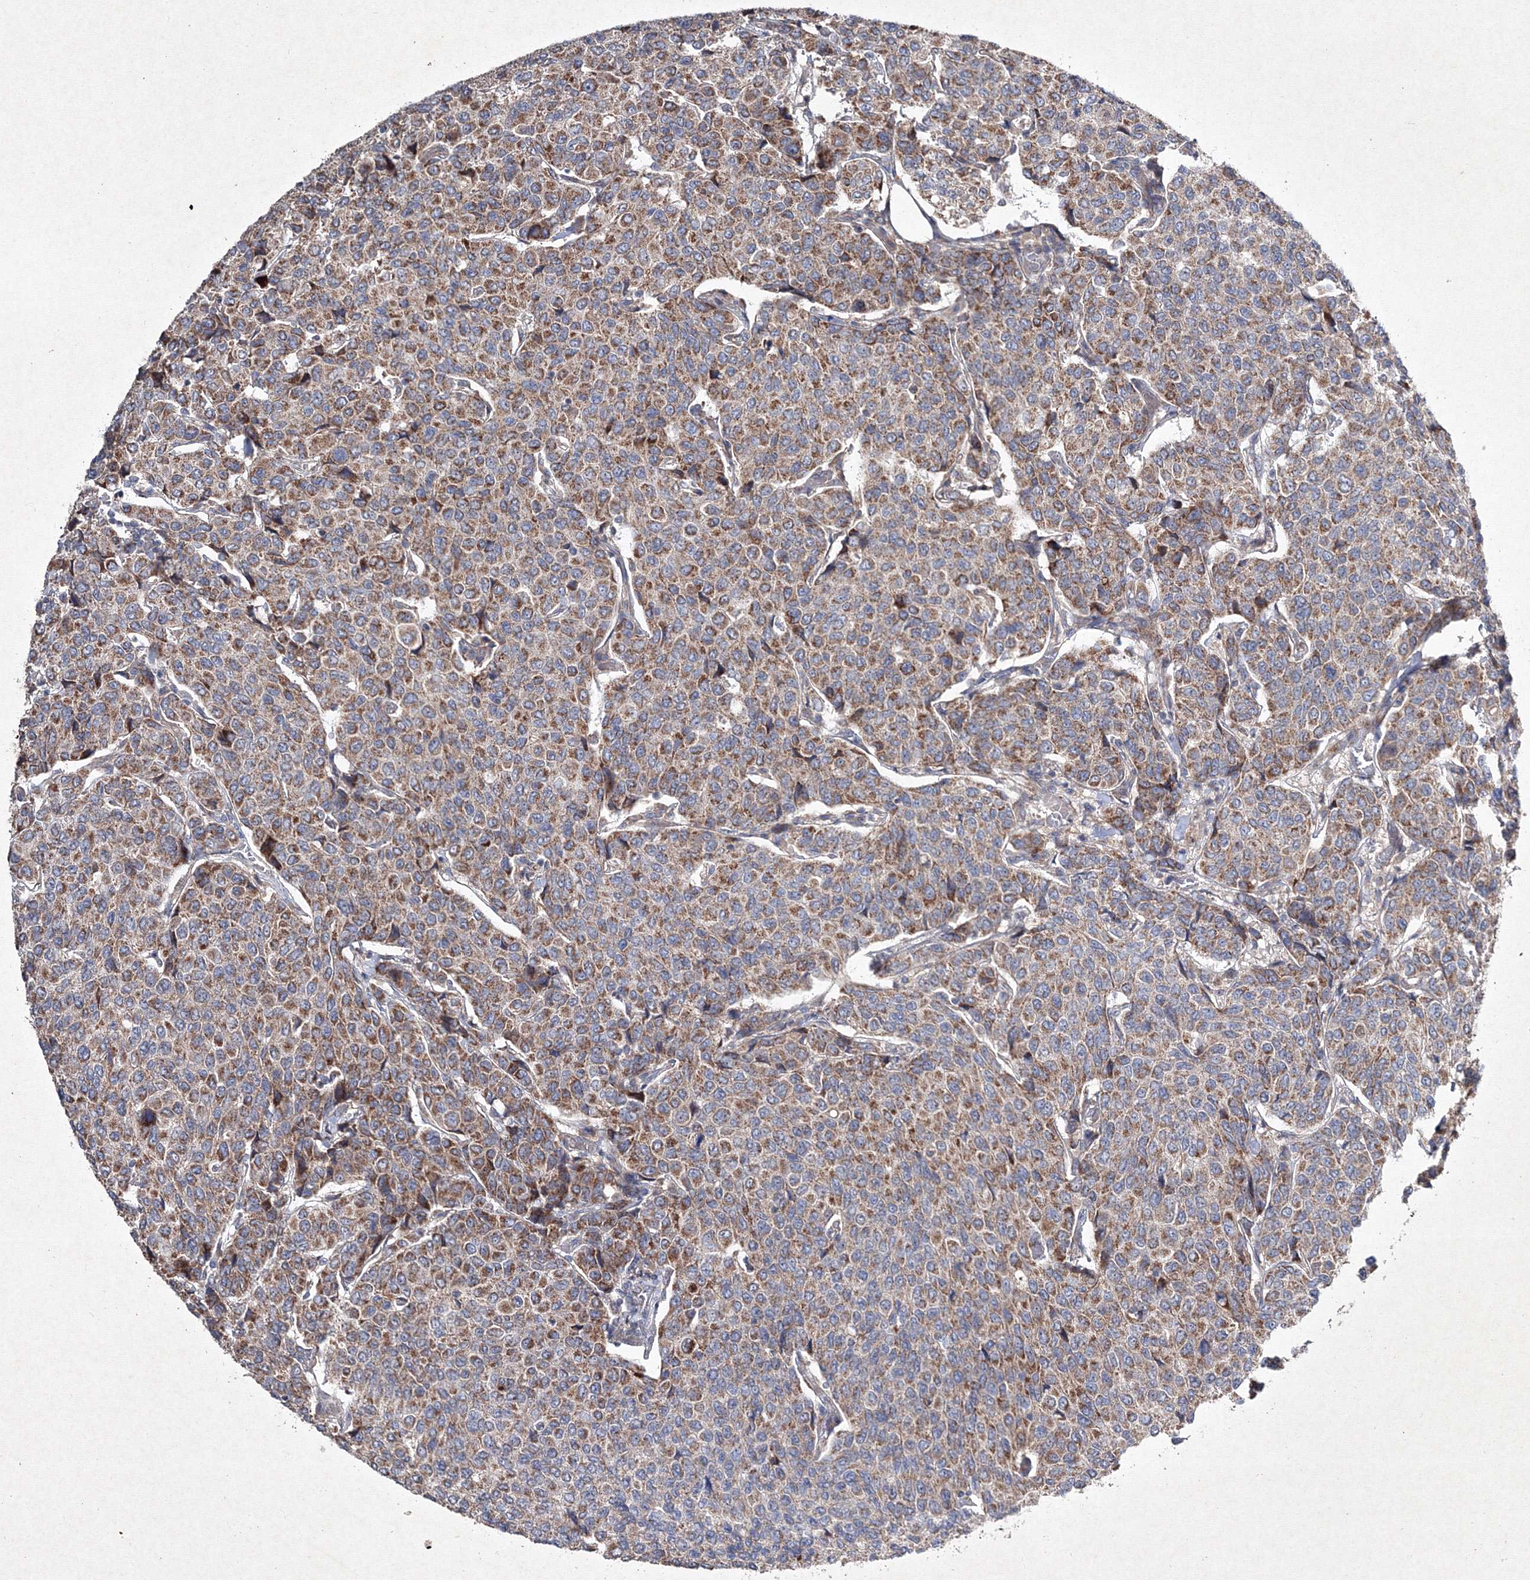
{"staining": {"intensity": "moderate", "quantity": ">75%", "location": "cytoplasmic/membranous"}, "tissue": "breast cancer", "cell_type": "Tumor cells", "image_type": "cancer", "snomed": [{"axis": "morphology", "description": "Duct carcinoma"}, {"axis": "topography", "description": "Breast"}], "caption": "Immunohistochemistry of breast cancer (invasive ductal carcinoma) exhibits medium levels of moderate cytoplasmic/membranous expression in approximately >75% of tumor cells.", "gene": "GFM1", "patient": {"sex": "female", "age": 55}}